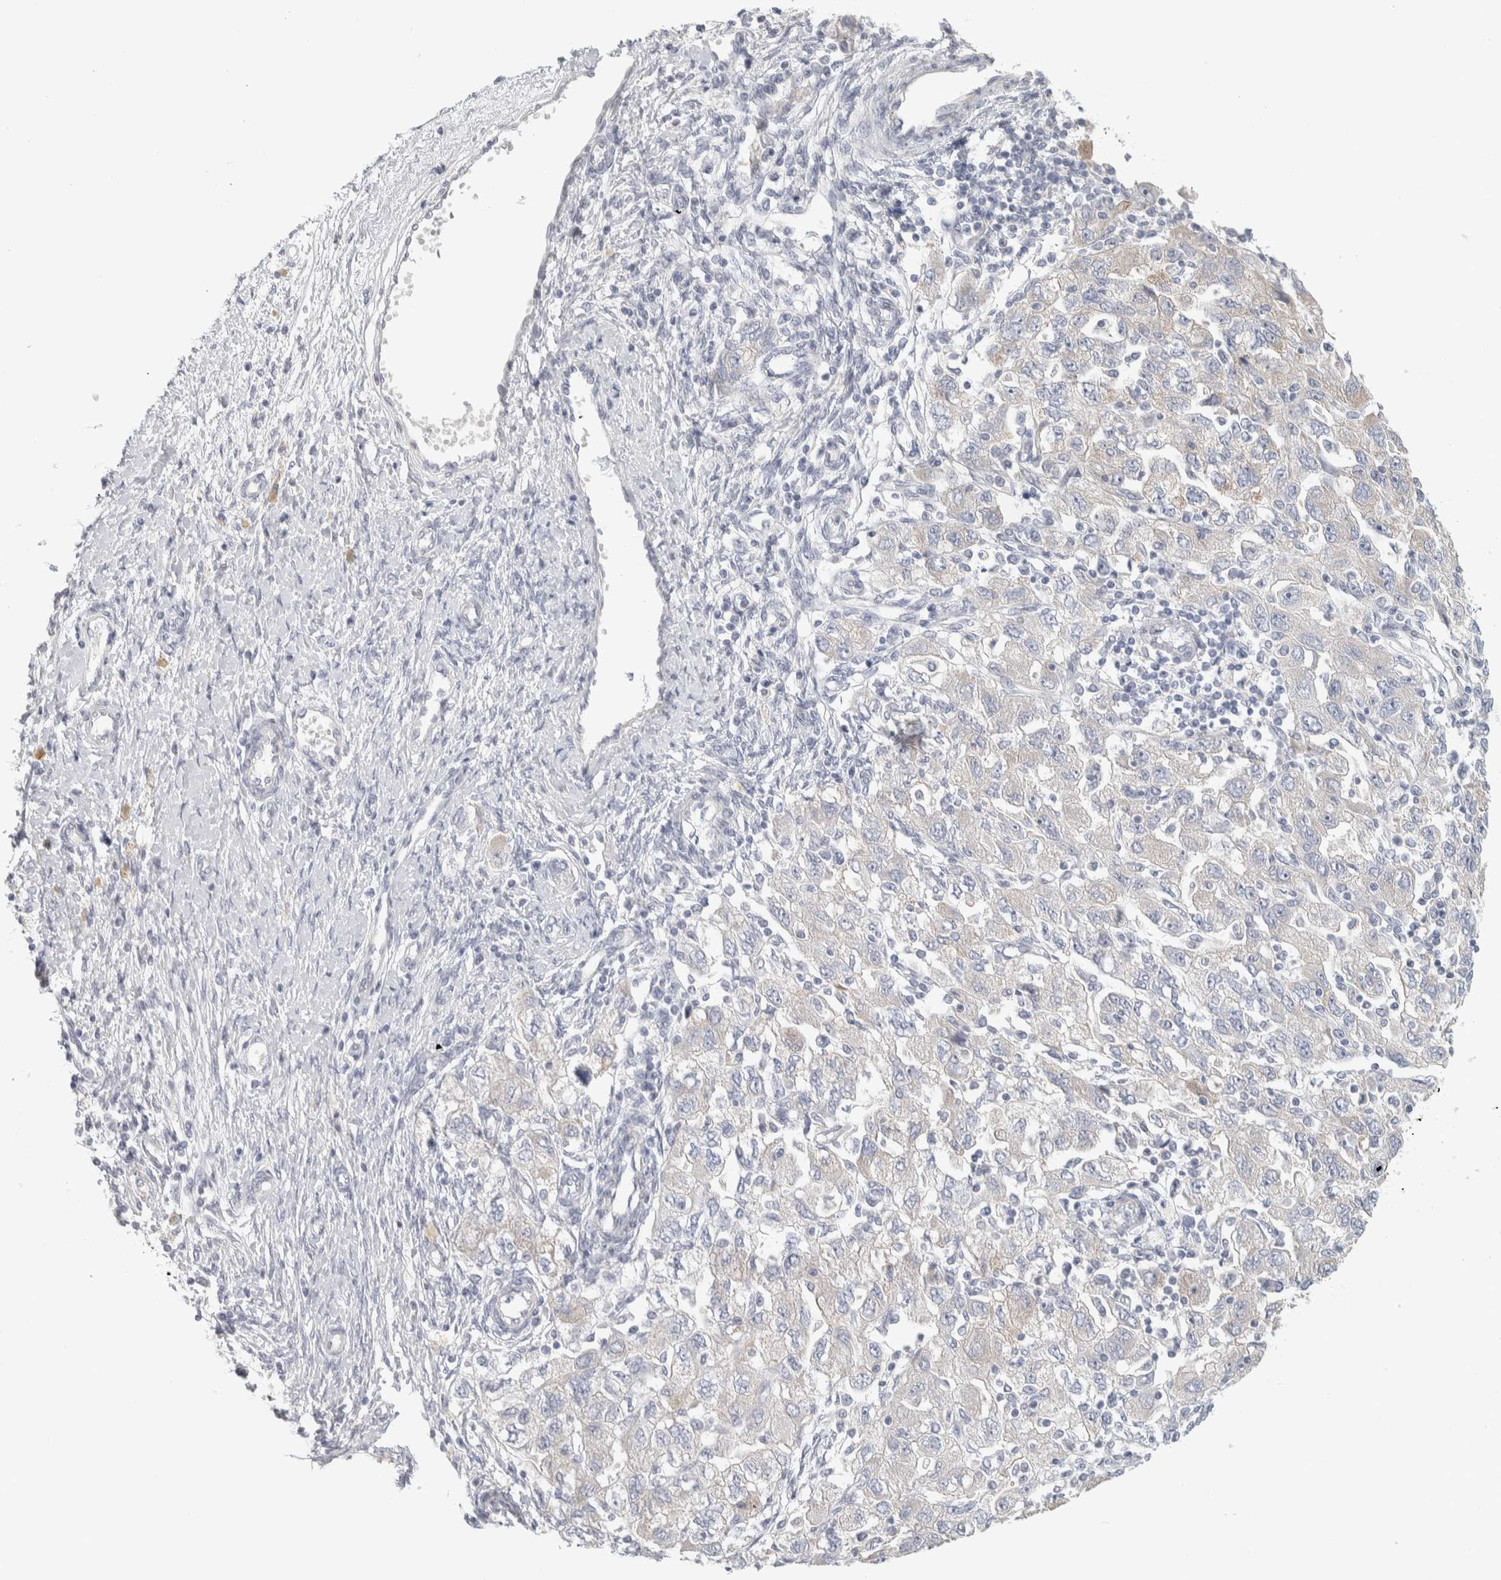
{"staining": {"intensity": "negative", "quantity": "none", "location": "none"}, "tissue": "ovarian cancer", "cell_type": "Tumor cells", "image_type": "cancer", "snomed": [{"axis": "morphology", "description": "Carcinoma, NOS"}, {"axis": "morphology", "description": "Cystadenocarcinoma, serous, NOS"}, {"axis": "topography", "description": "Ovary"}], "caption": "High magnification brightfield microscopy of carcinoma (ovarian) stained with DAB (3,3'-diaminobenzidine) (brown) and counterstained with hematoxylin (blue): tumor cells show no significant staining.", "gene": "DCXR", "patient": {"sex": "female", "age": 69}}